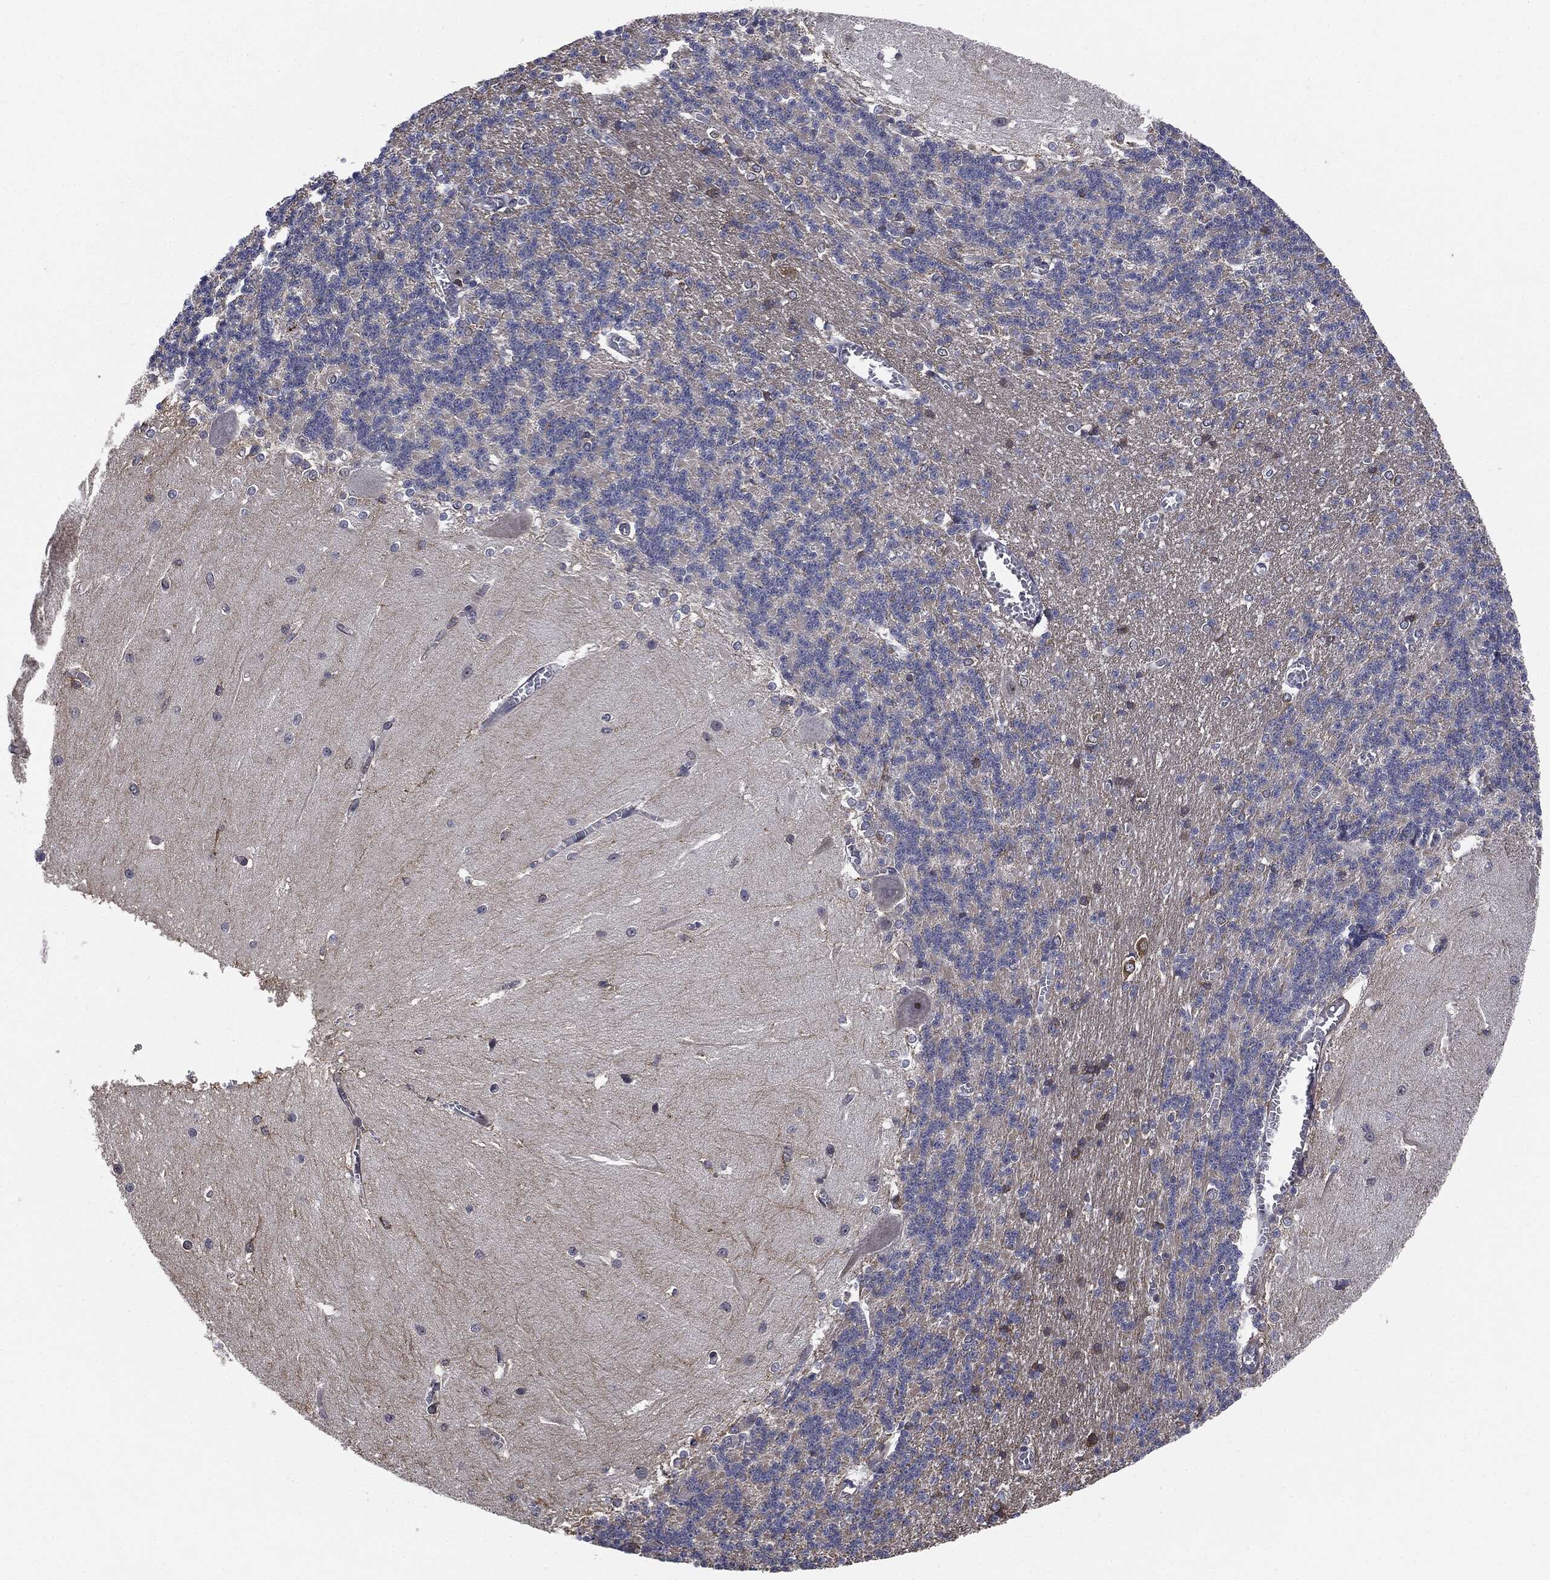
{"staining": {"intensity": "negative", "quantity": "none", "location": "none"}, "tissue": "cerebellum", "cell_type": "Cells in granular layer", "image_type": "normal", "snomed": [{"axis": "morphology", "description": "Normal tissue, NOS"}, {"axis": "topography", "description": "Cerebellum"}], "caption": "Protein analysis of unremarkable cerebellum reveals no significant expression in cells in granular layer. (DAB (3,3'-diaminobenzidine) IHC, high magnification).", "gene": "TRMT1L", "patient": {"sex": "male", "age": 37}}